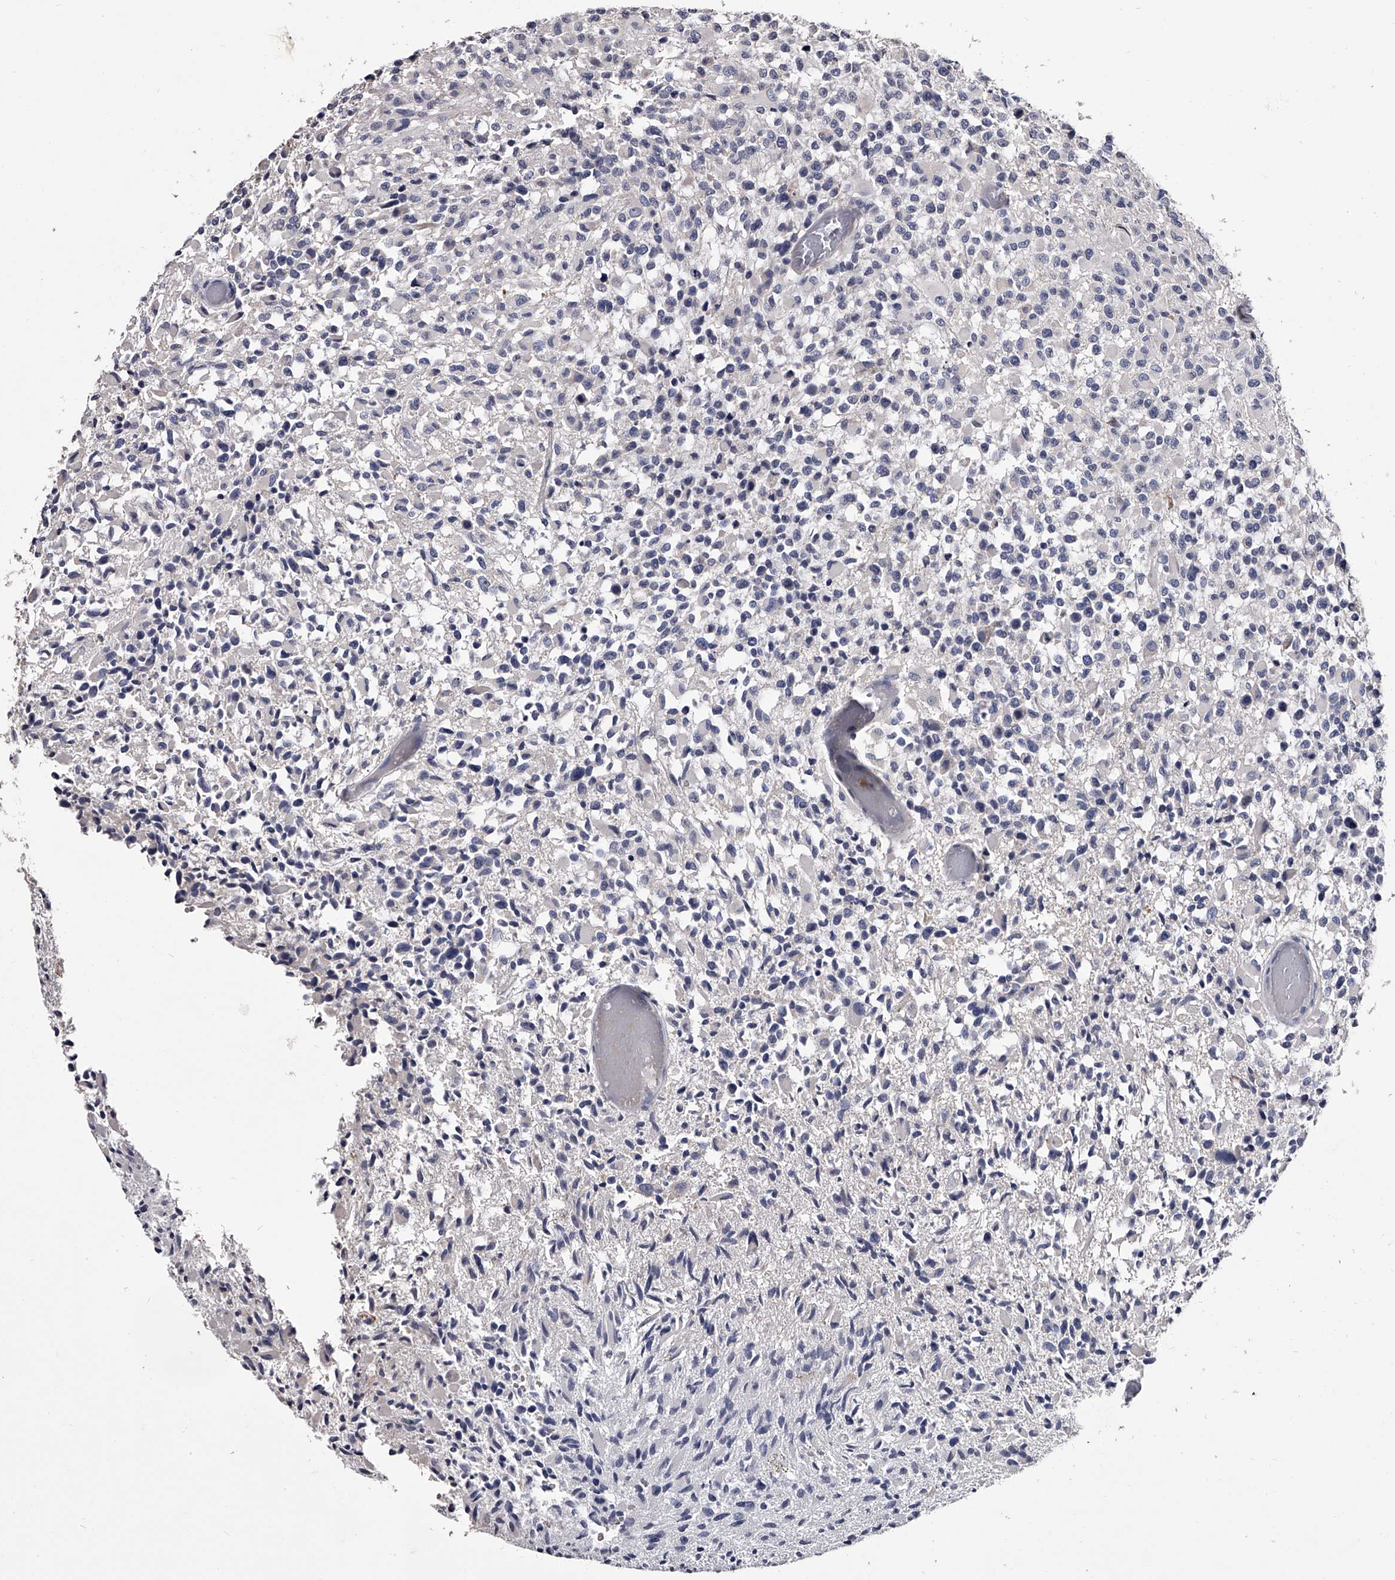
{"staining": {"intensity": "negative", "quantity": "none", "location": "none"}, "tissue": "glioma", "cell_type": "Tumor cells", "image_type": "cancer", "snomed": [{"axis": "morphology", "description": "Glioma, malignant, High grade"}, {"axis": "morphology", "description": "Glioblastoma, NOS"}, {"axis": "topography", "description": "Brain"}], "caption": "Glioma stained for a protein using IHC displays no staining tumor cells.", "gene": "GAPVD1", "patient": {"sex": "male", "age": 60}}